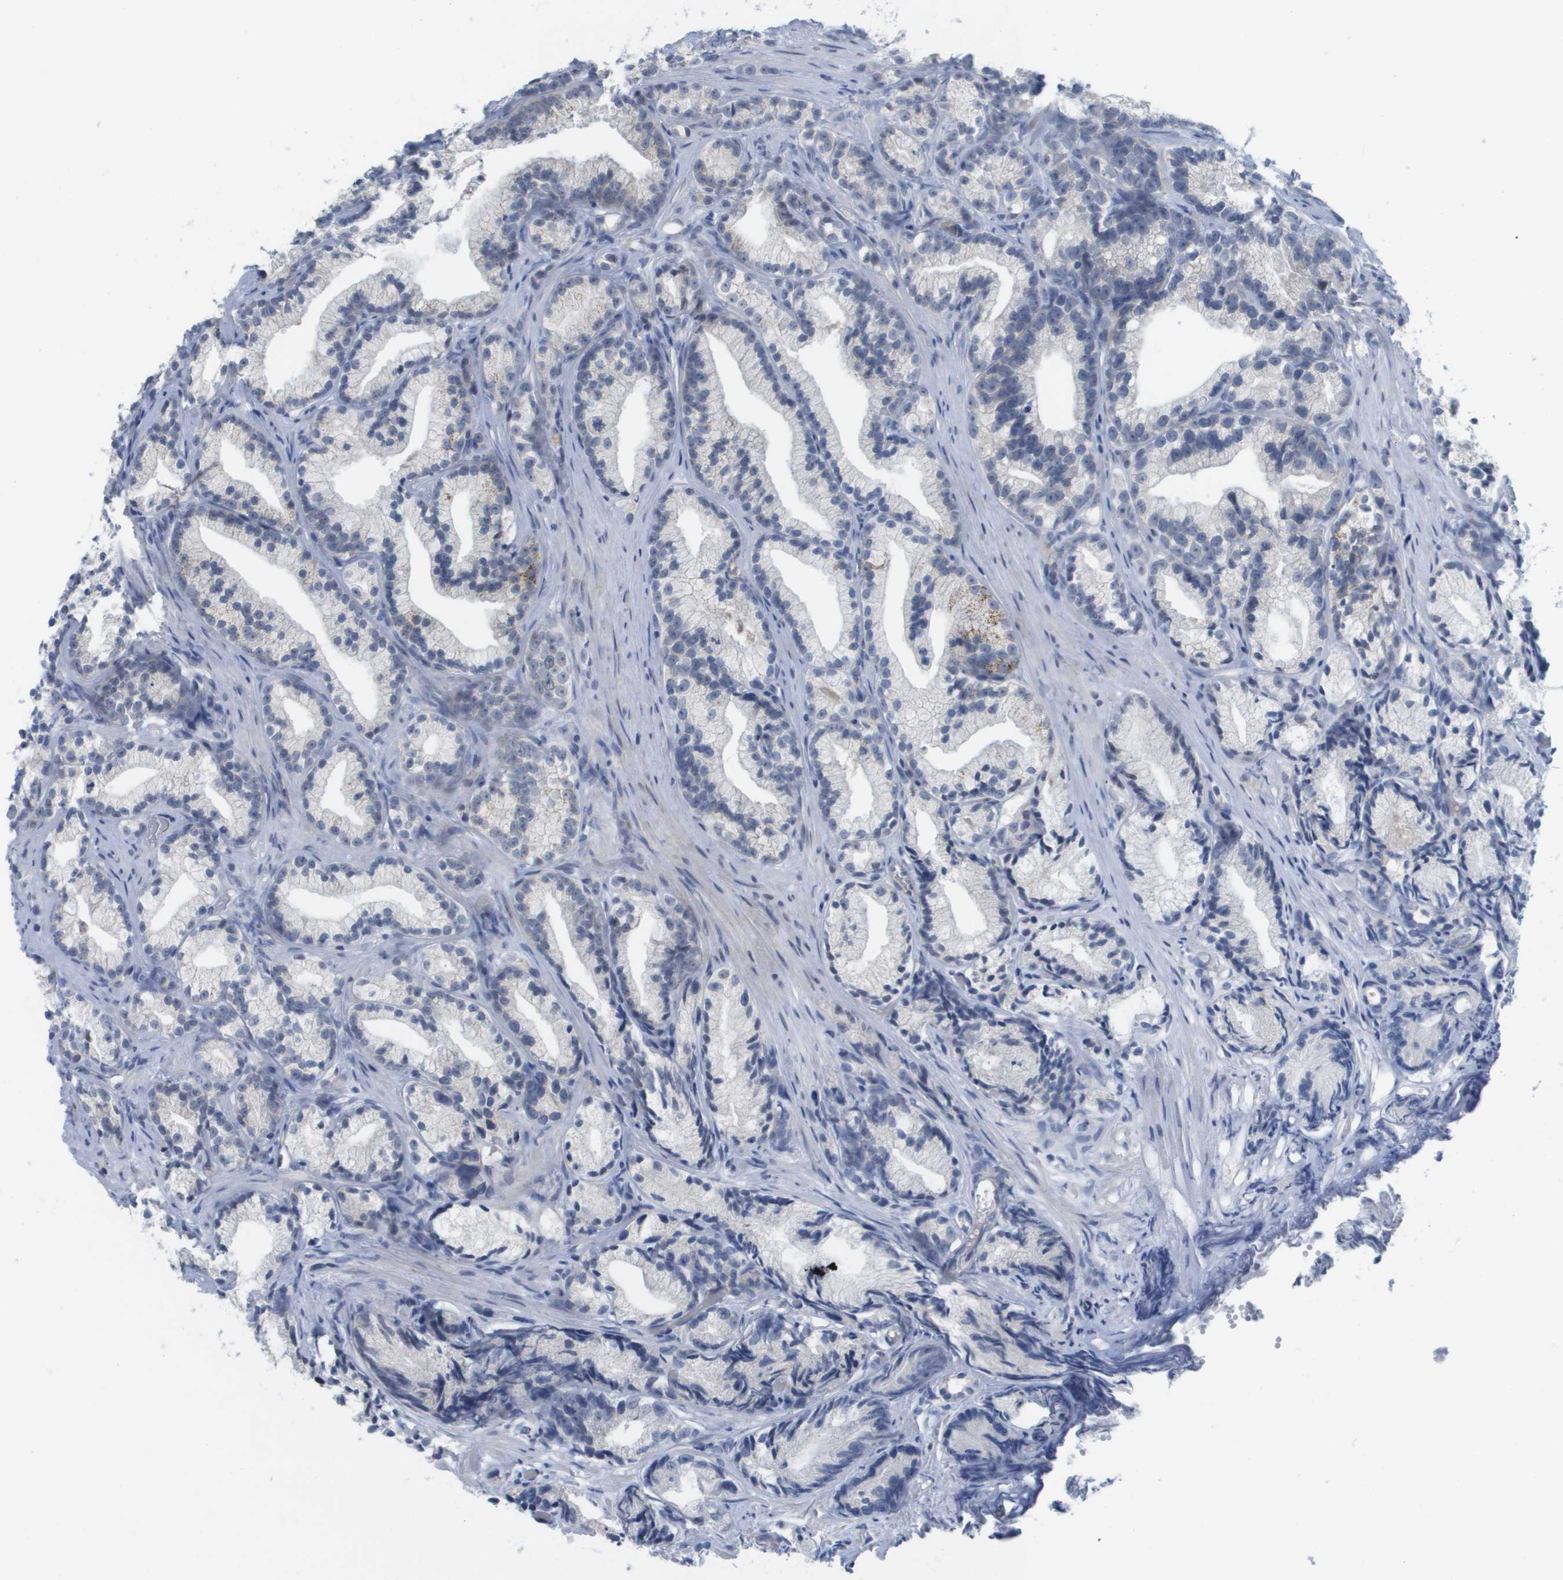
{"staining": {"intensity": "weak", "quantity": "<25%", "location": "cytoplasmic/membranous"}, "tissue": "prostate cancer", "cell_type": "Tumor cells", "image_type": "cancer", "snomed": [{"axis": "morphology", "description": "Adenocarcinoma, Low grade"}, {"axis": "topography", "description": "Prostate"}], "caption": "Immunohistochemical staining of prostate cancer displays no significant staining in tumor cells.", "gene": "PDE4A", "patient": {"sex": "male", "age": 89}}